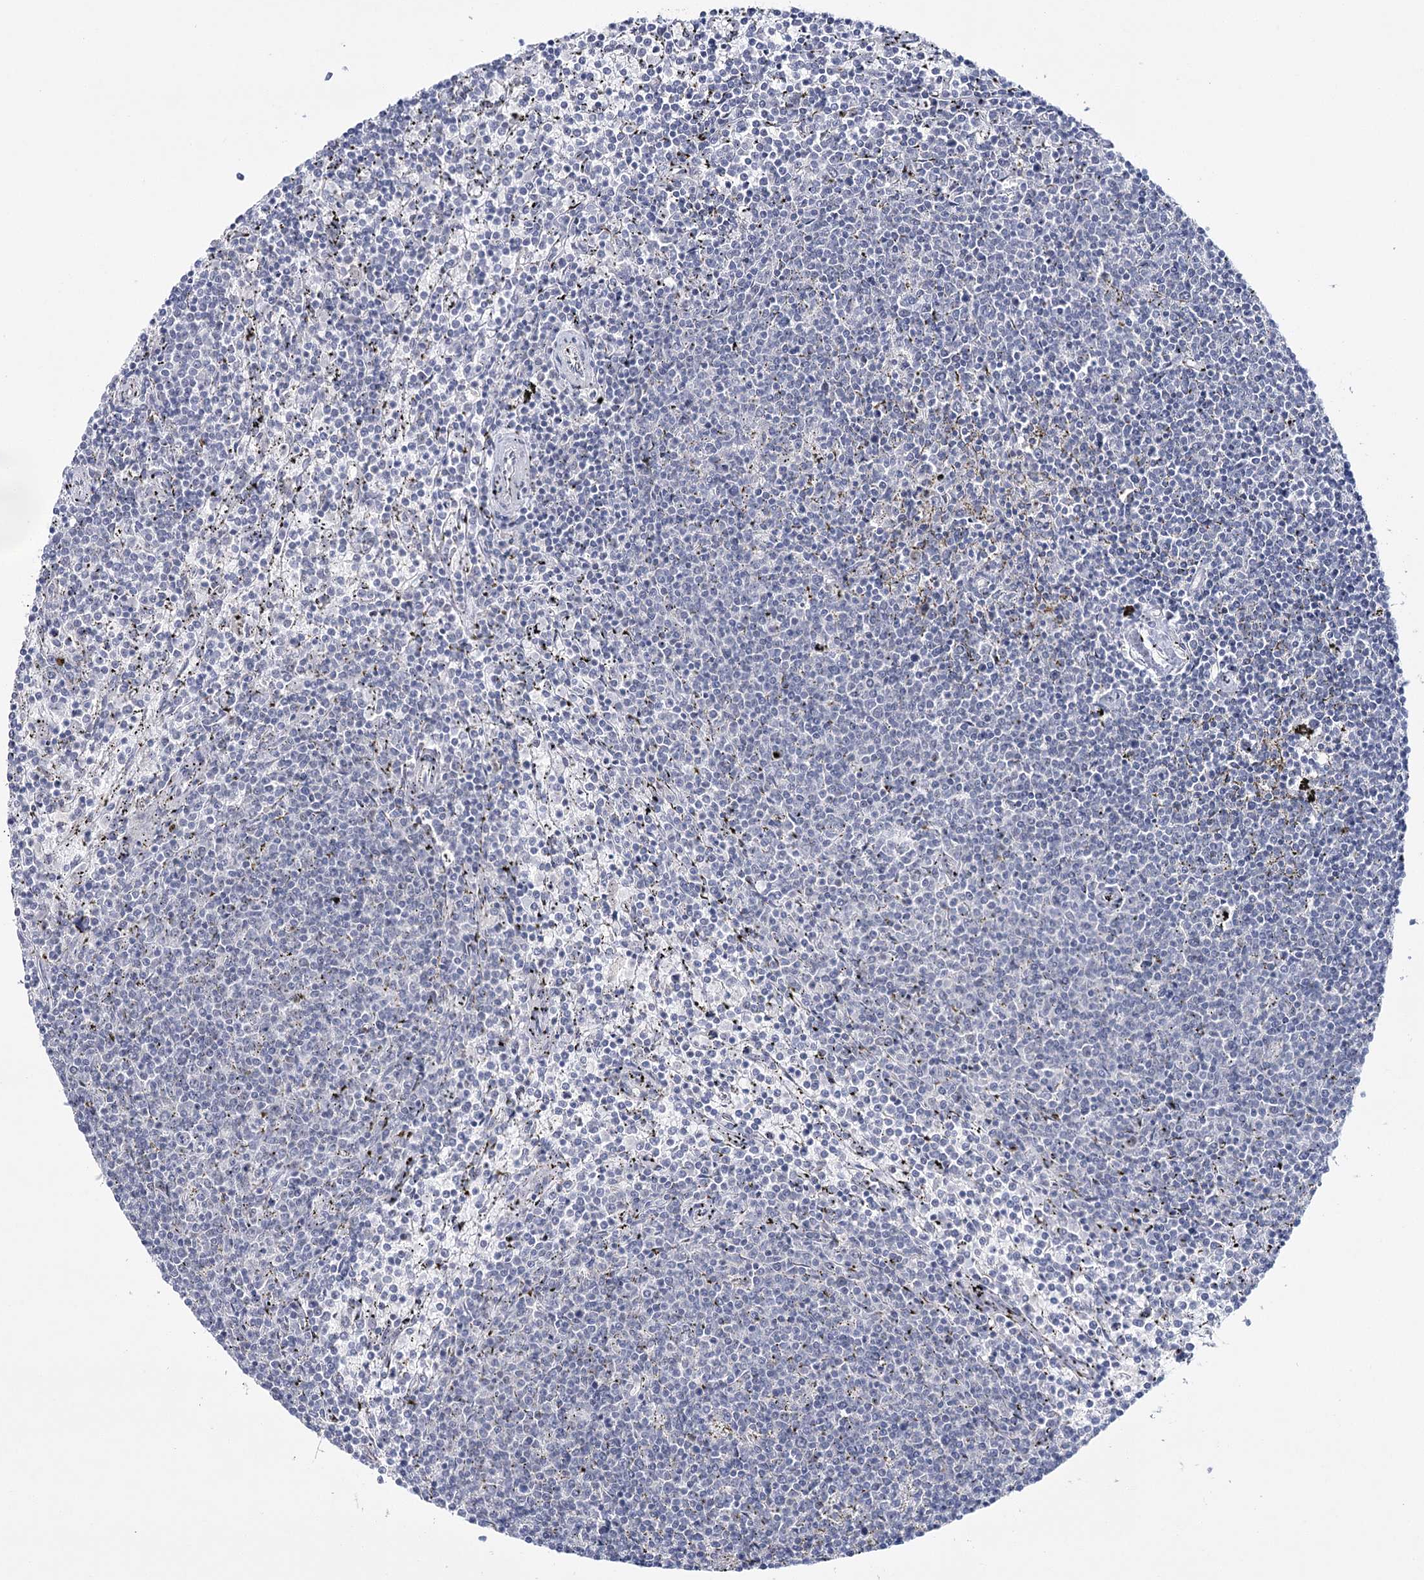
{"staining": {"intensity": "negative", "quantity": "none", "location": "none"}, "tissue": "lymphoma", "cell_type": "Tumor cells", "image_type": "cancer", "snomed": [{"axis": "morphology", "description": "Malignant lymphoma, non-Hodgkin's type, Low grade"}, {"axis": "topography", "description": "Spleen"}], "caption": "A high-resolution micrograph shows immunohistochemistry (IHC) staining of lymphoma, which demonstrates no significant staining in tumor cells.", "gene": "ZC3H8", "patient": {"sex": "female", "age": 50}}